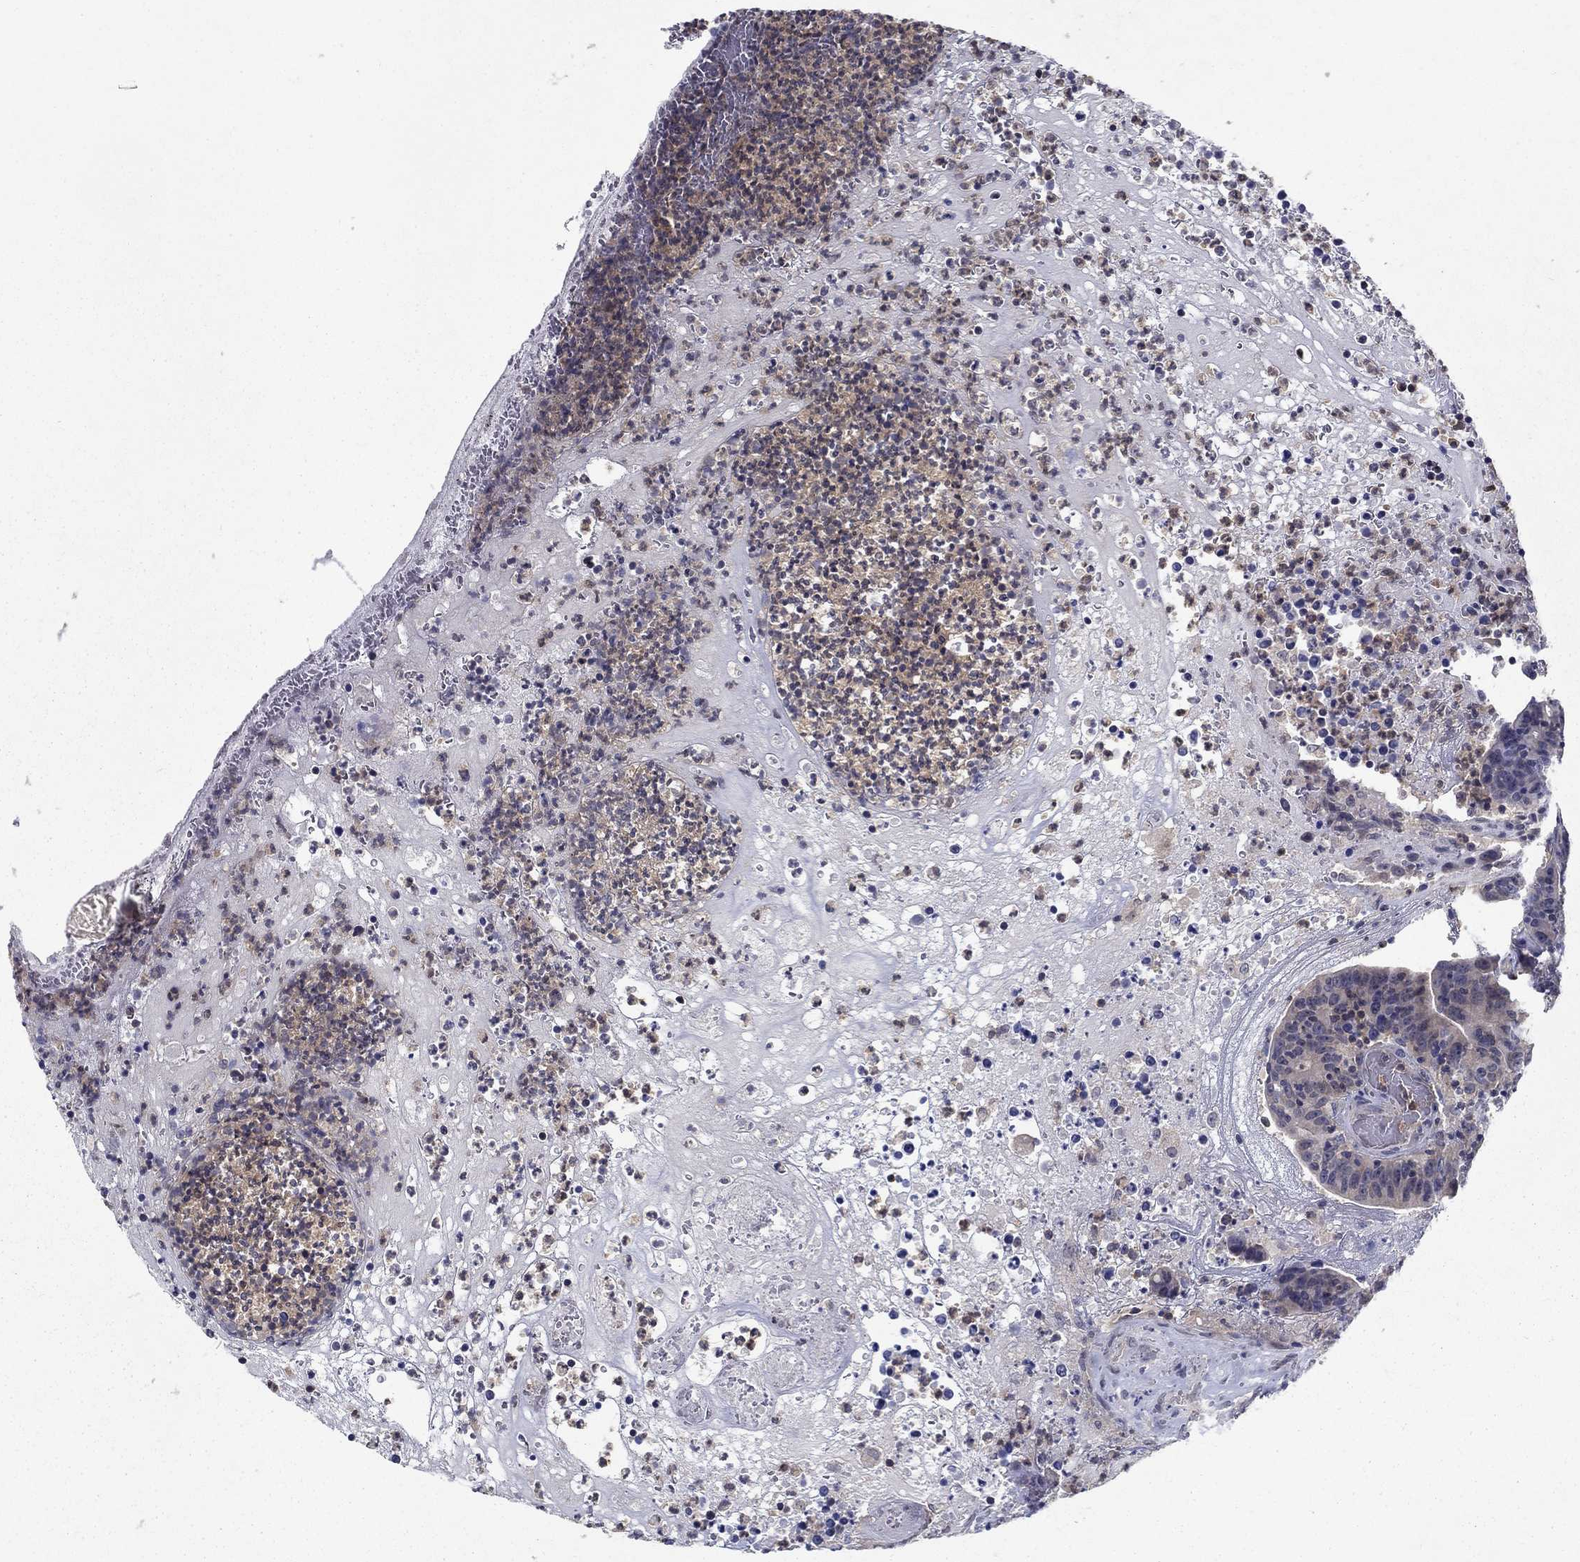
{"staining": {"intensity": "negative", "quantity": "none", "location": "none"}, "tissue": "colorectal cancer", "cell_type": "Tumor cells", "image_type": "cancer", "snomed": [{"axis": "morphology", "description": "Adenocarcinoma, NOS"}, {"axis": "topography", "description": "Colon"}], "caption": "The immunohistochemistry (IHC) histopathology image has no significant positivity in tumor cells of adenocarcinoma (colorectal) tissue. (Stains: DAB immunohistochemistry (IHC) with hematoxylin counter stain, Microscopy: brightfield microscopy at high magnification).", "gene": "GLTP", "patient": {"sex": "female", "age": 75}}